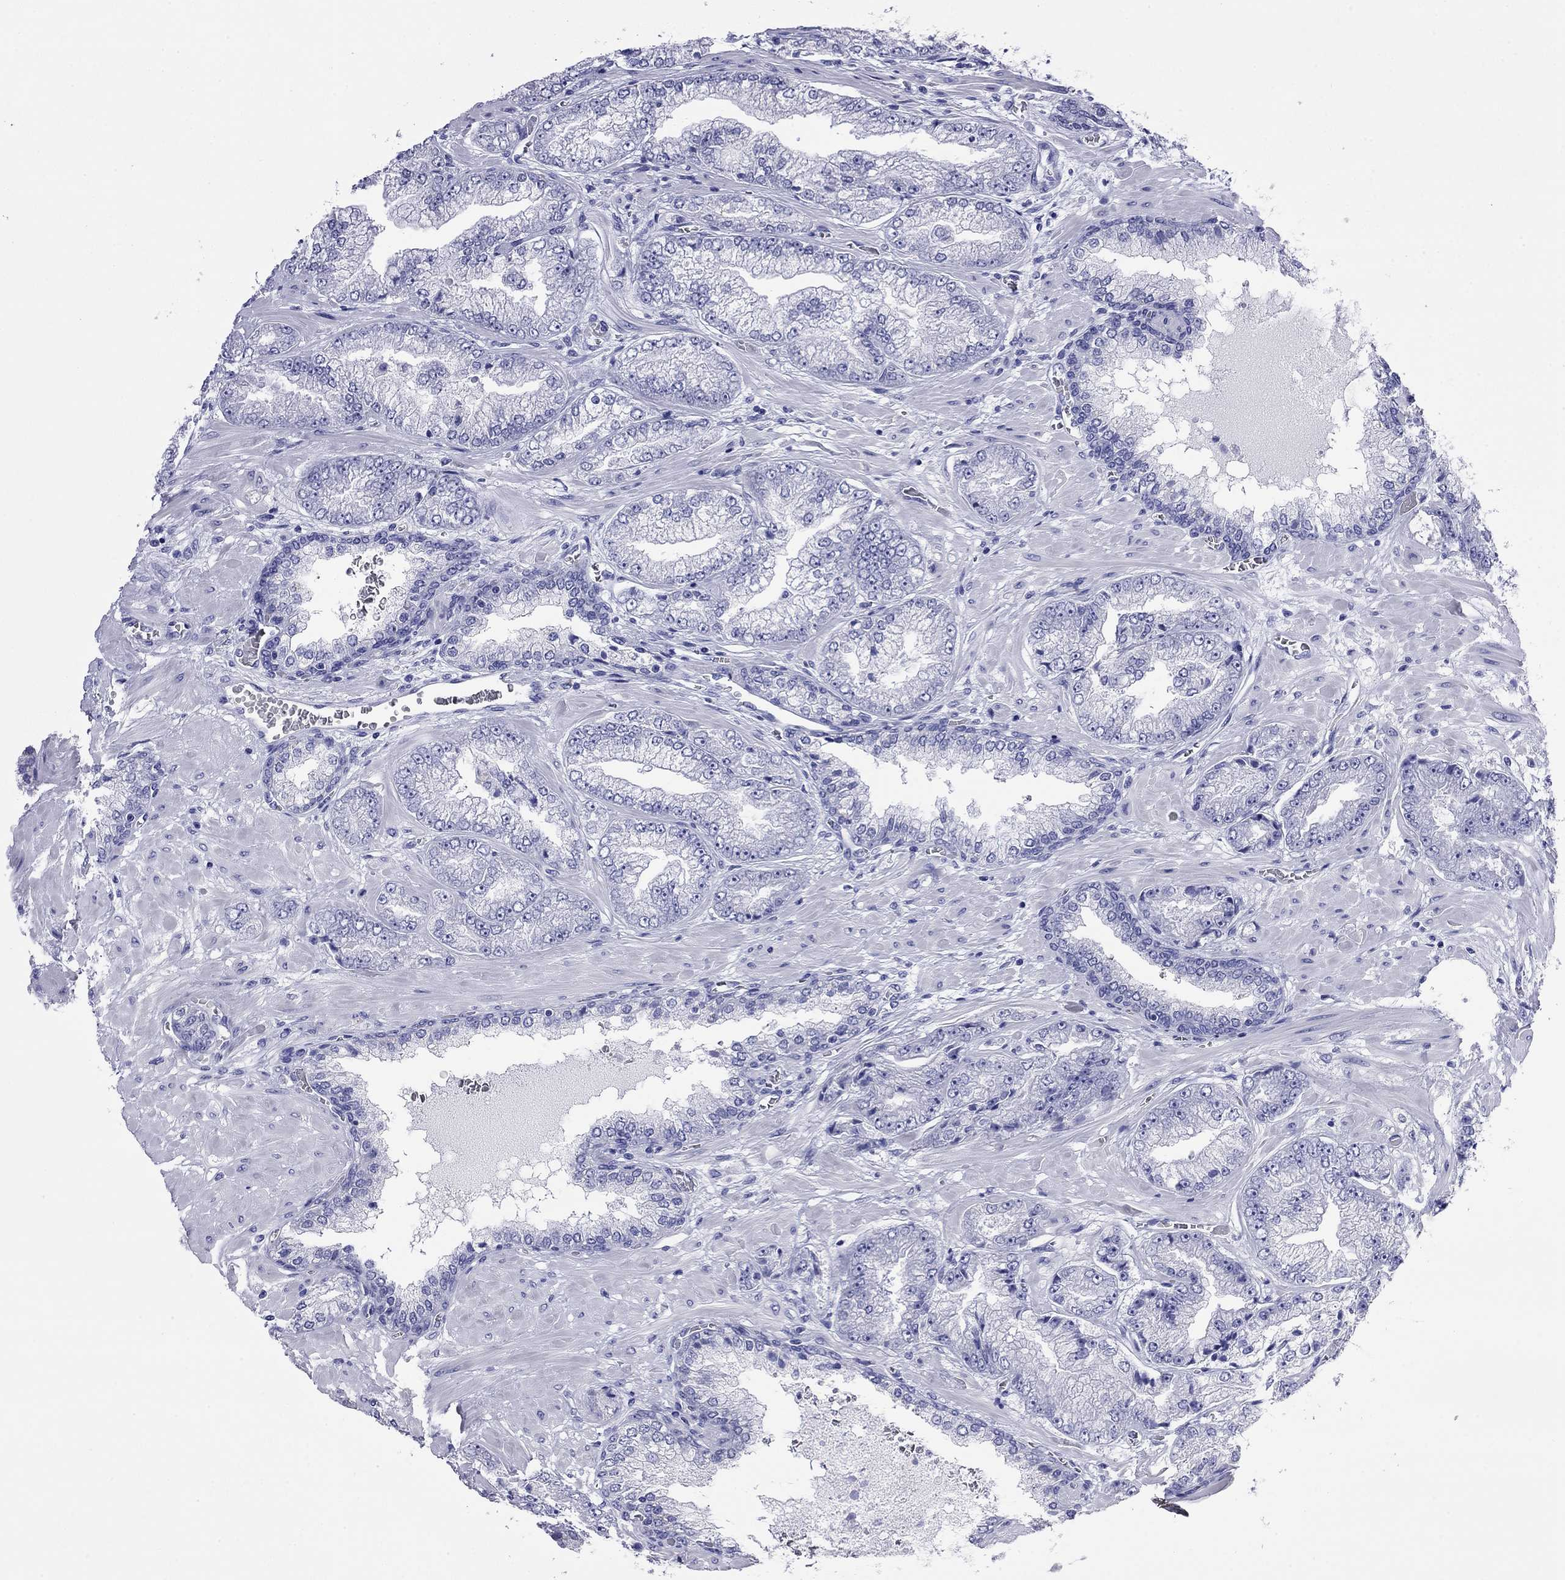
{"staining": {"intensity": "negative", "quantity": "none", "location": "none"}, "tissue": "prostate cancer", "cell_type": "Tumor cells", "image_type": "cancer", "snomed": [{"axis": "morphology", "description": "Adenocarcinoma, Low grade"}, {"axis": "topography", "description": "Prostate"}], "caption": "This micrograph is of prostate cancer (adenocarcinoma (low-grade)) stained with immunohistochemistry to label a protein in brown with the nuclei are counter-stained blue. There is no staining in tumor cells. (IHC, brightfield microscopy, high magnification).", "gene": "FIGLA", "patient": {"sex": "male", "age": 57}}